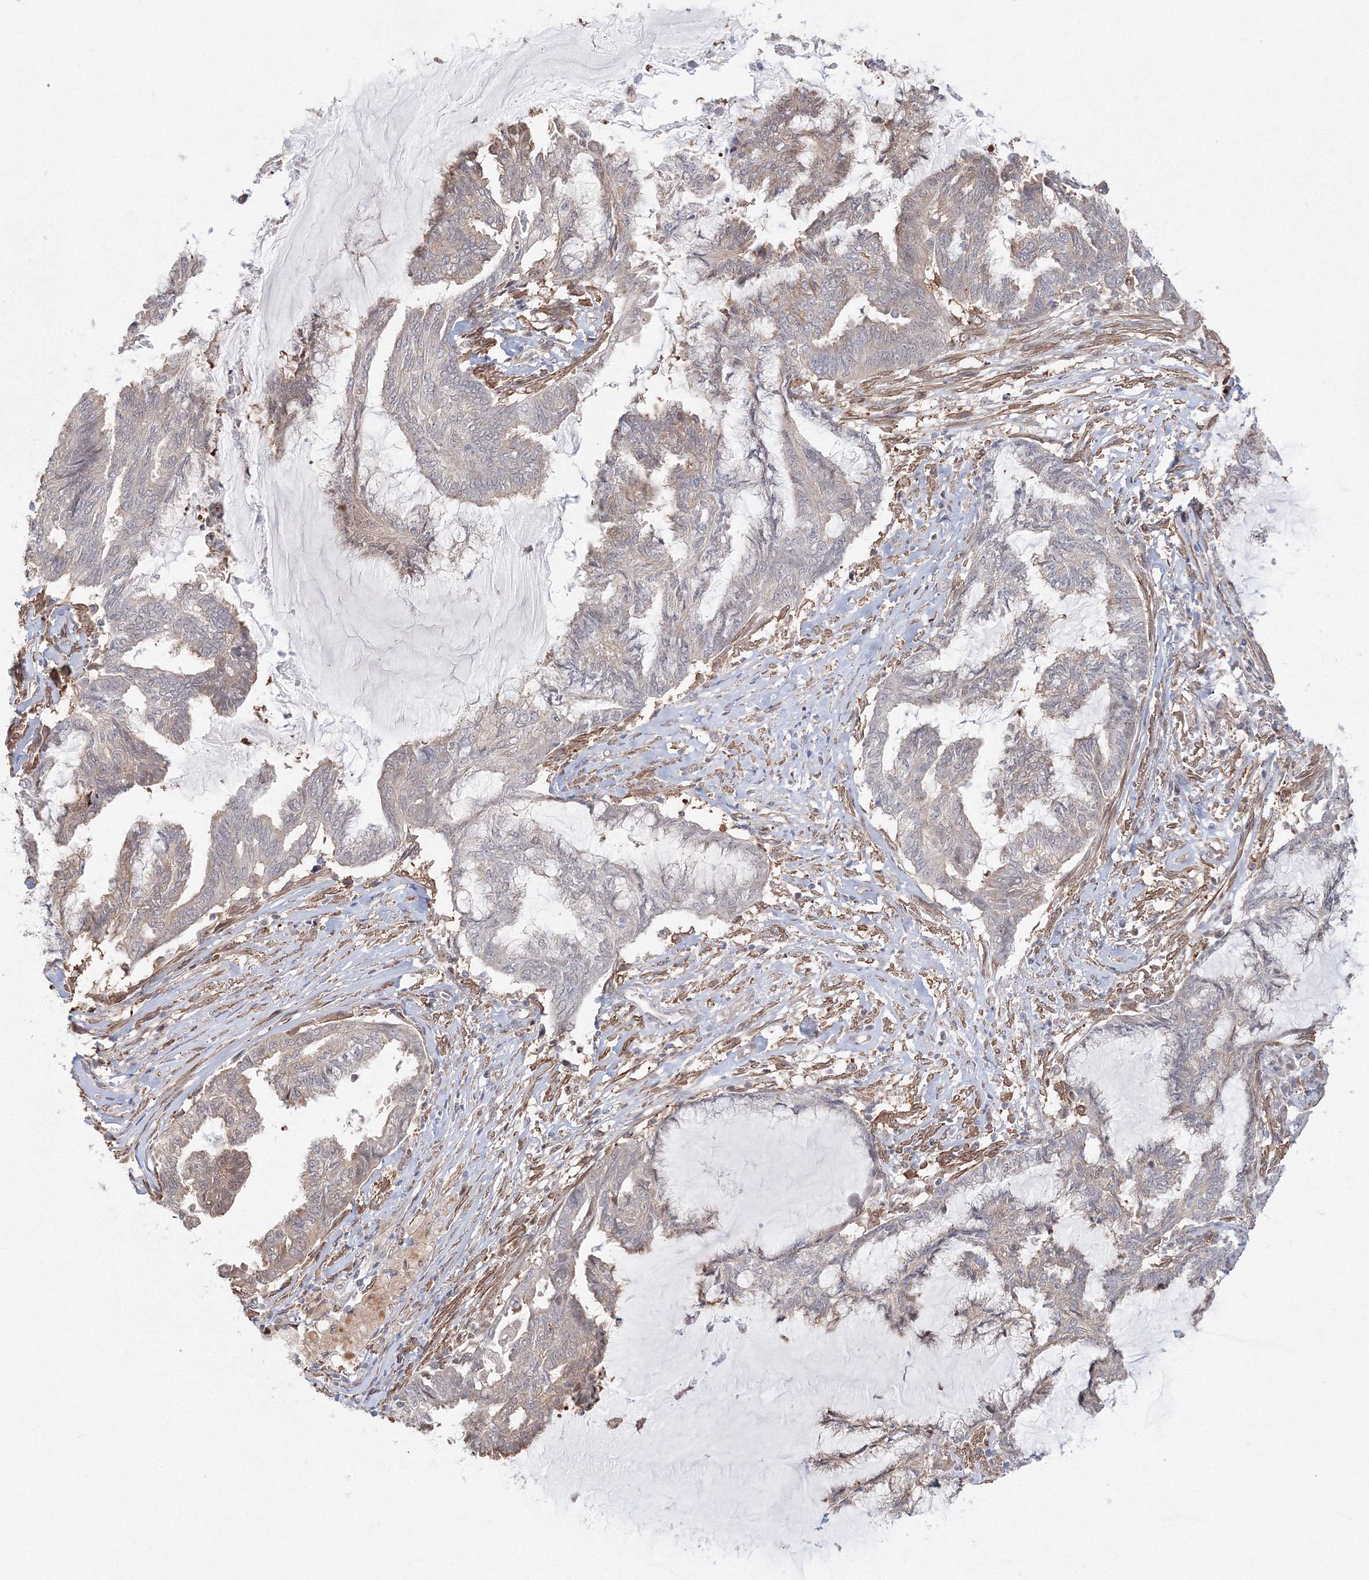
{"staining": {"intensity": "weak", "quantity": "<25%", "location": "cytoplasmic/membranous"}, "tissue": "endometrial cancer", "cell_type": "Tumor cells", "image_type": "cancer", "snomed": [{"axis": "morphology", "description": "Adenocarcinoma, NOS"}, {"axis": "topography", "description": "Endometrium"}], "caption": "Immunohistochemistry (IHC) of human endometrial cancer displays no expression in tumor cells.", "gene": "ARHGAP21", "patient": {"sex": "female", "age": 86}}